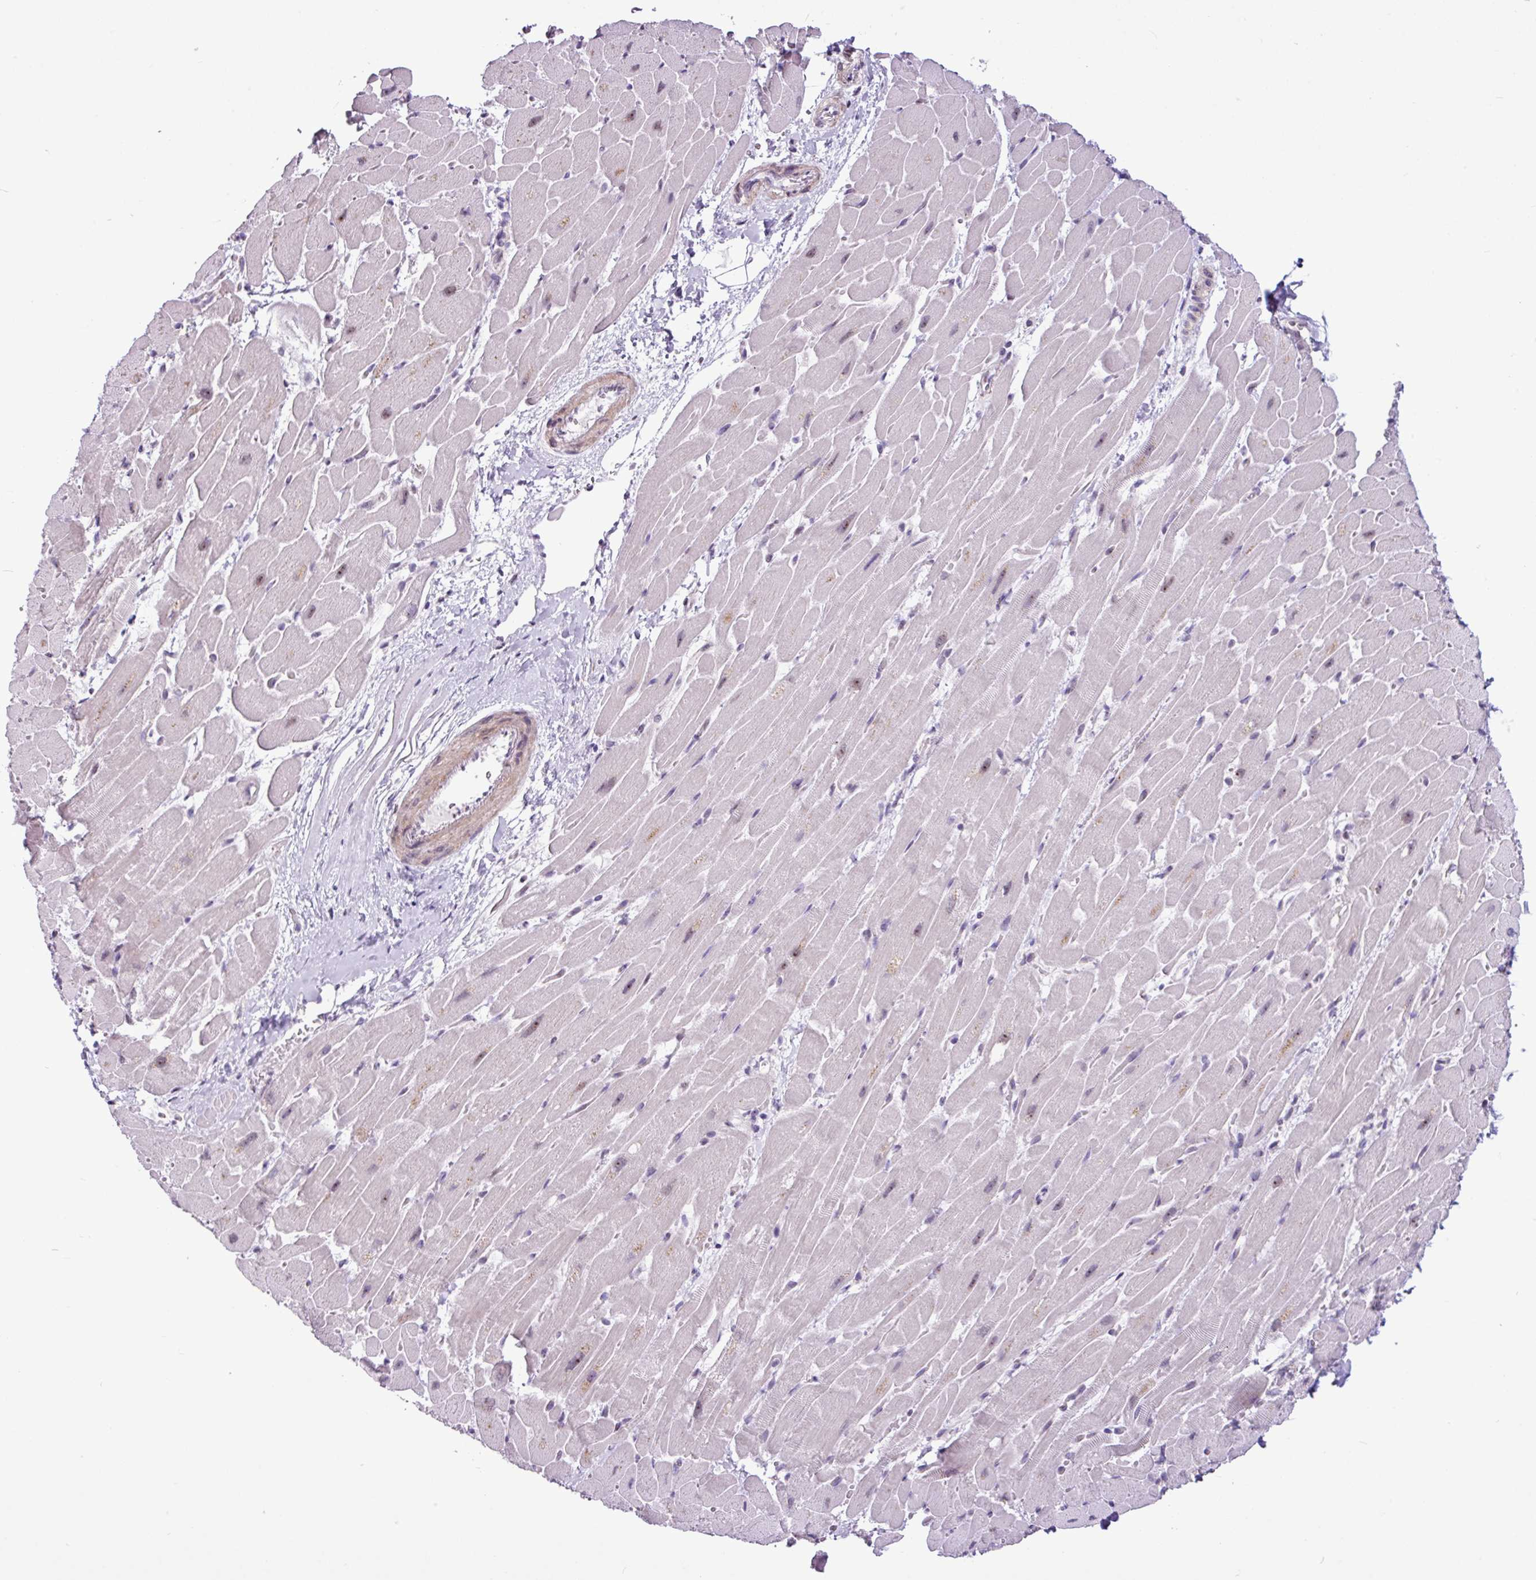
{"staining": {"intensity": "weak", "quantity": "25%-75%", "location": "nuclear"}, "tissue": "heart muscle", "cell_type": "Cardiomyocytes", "image_type": "normal", "snomed": [{"axis": "morphology", "description": "Normal tissue, NOS"}, {"axis": "topography", "description": "Heart"}], "caption": "Weak nuclear staining for a protein is identified in approximately 25%-75% of cardiomyocytes of benign heart muscle using IHC.", "gene": "UTP18", "patient": {"sex": "male", "age": 37}}